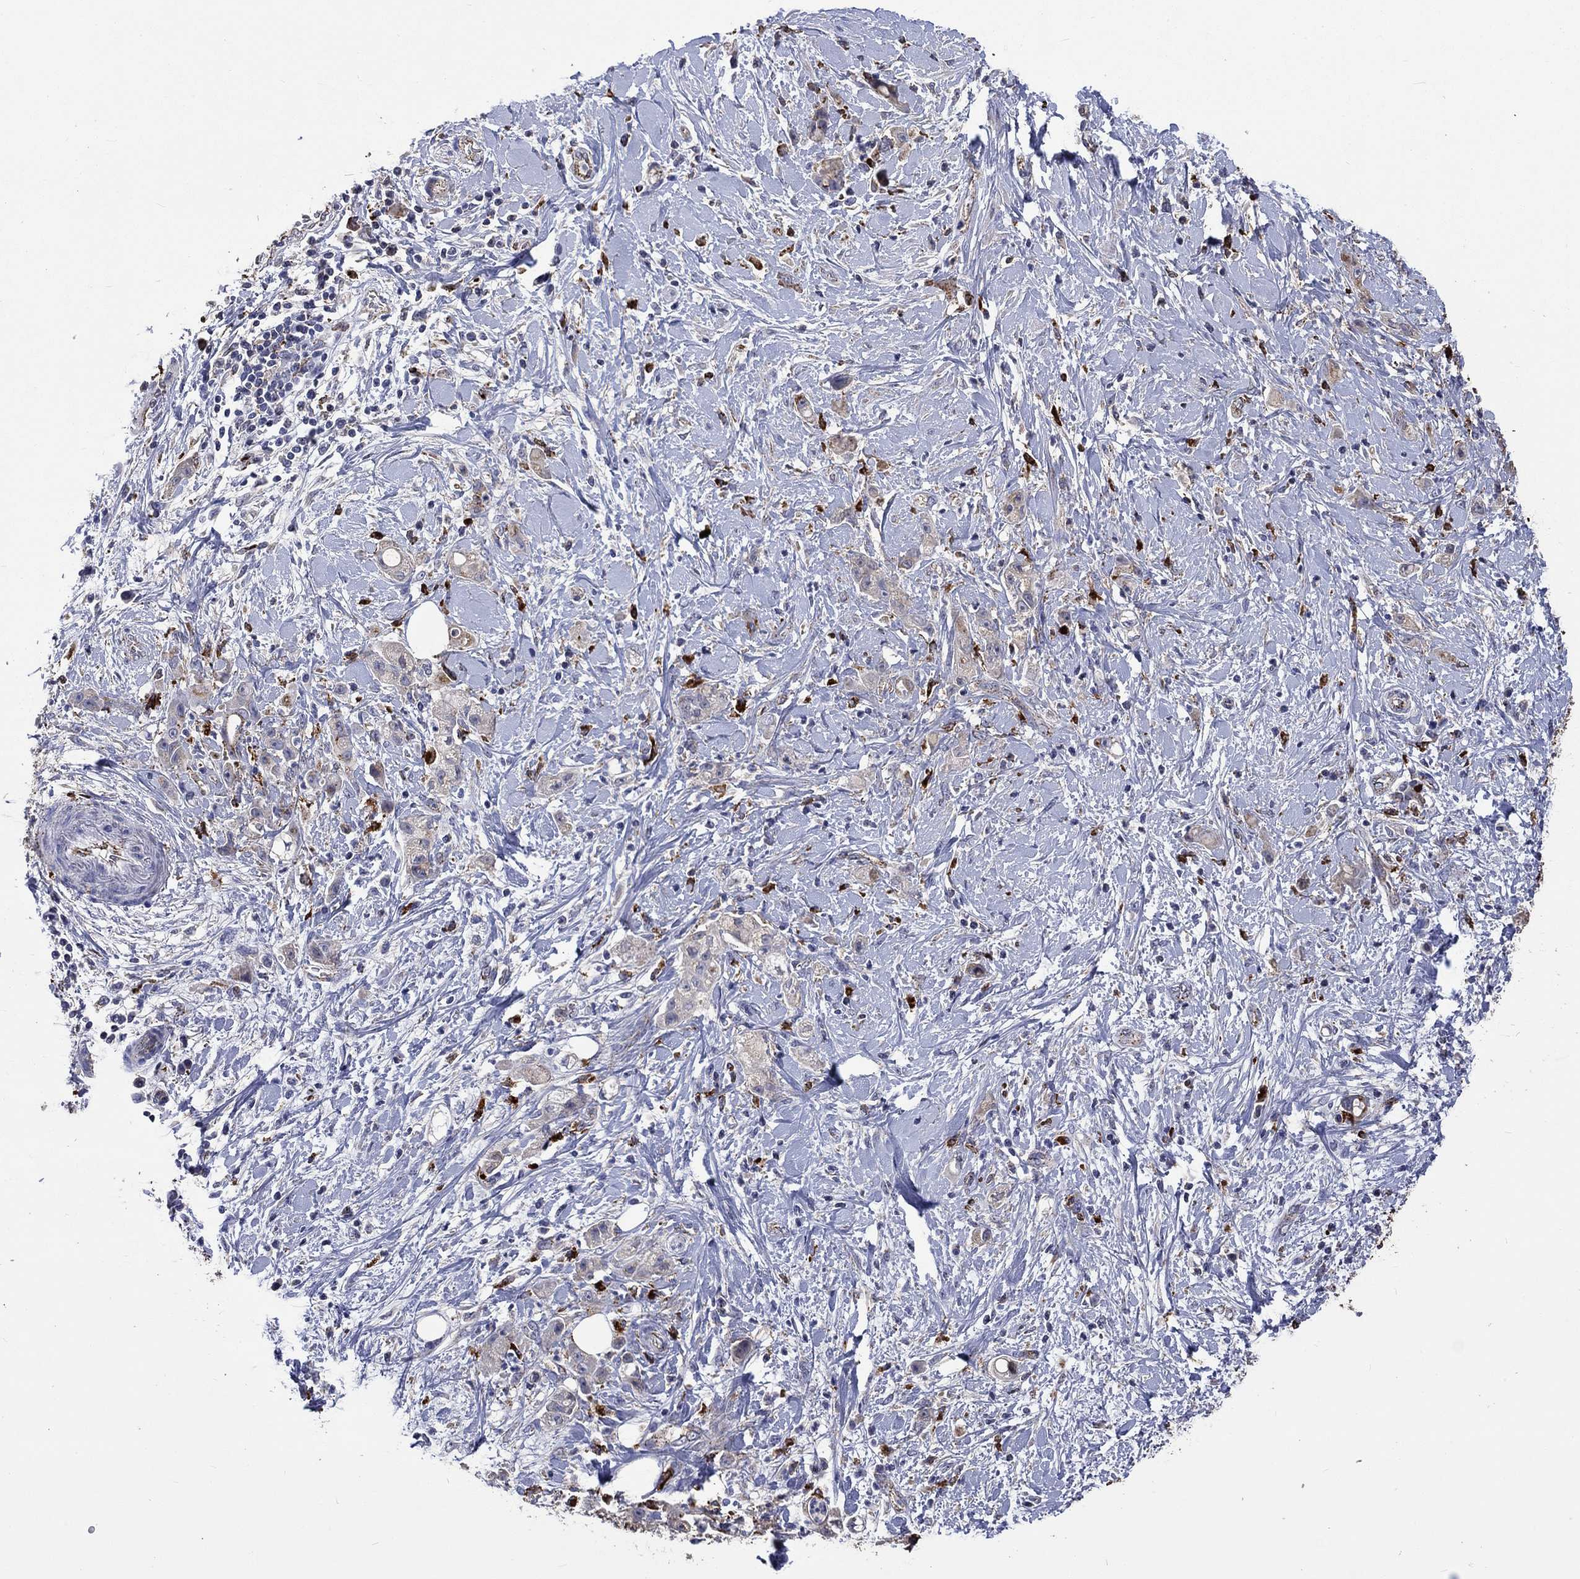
{"staining": {"intensity": "strong", "quantity": "<25%", "location": "cytoplasmic/membranous"}, "tissue": "stomach cancer", "cell_type": "Tumor cells", "image_type": "cancer", "snomed": [{"axis": "morphology", "description": "Adenocarcinoma, NOS"}, {"axis": "topography", "description": "Stomach"}], "caption": "Brown immunohistochemical staining in human stomach adenocarcinoma exhibits strong cytoplasmic/membranous staining in about <25% of tumor cells. (IHC, brightfield microscopy, high magnification).", "gene": "CTSB", "patient": {"sex": "male", "age": 58}}